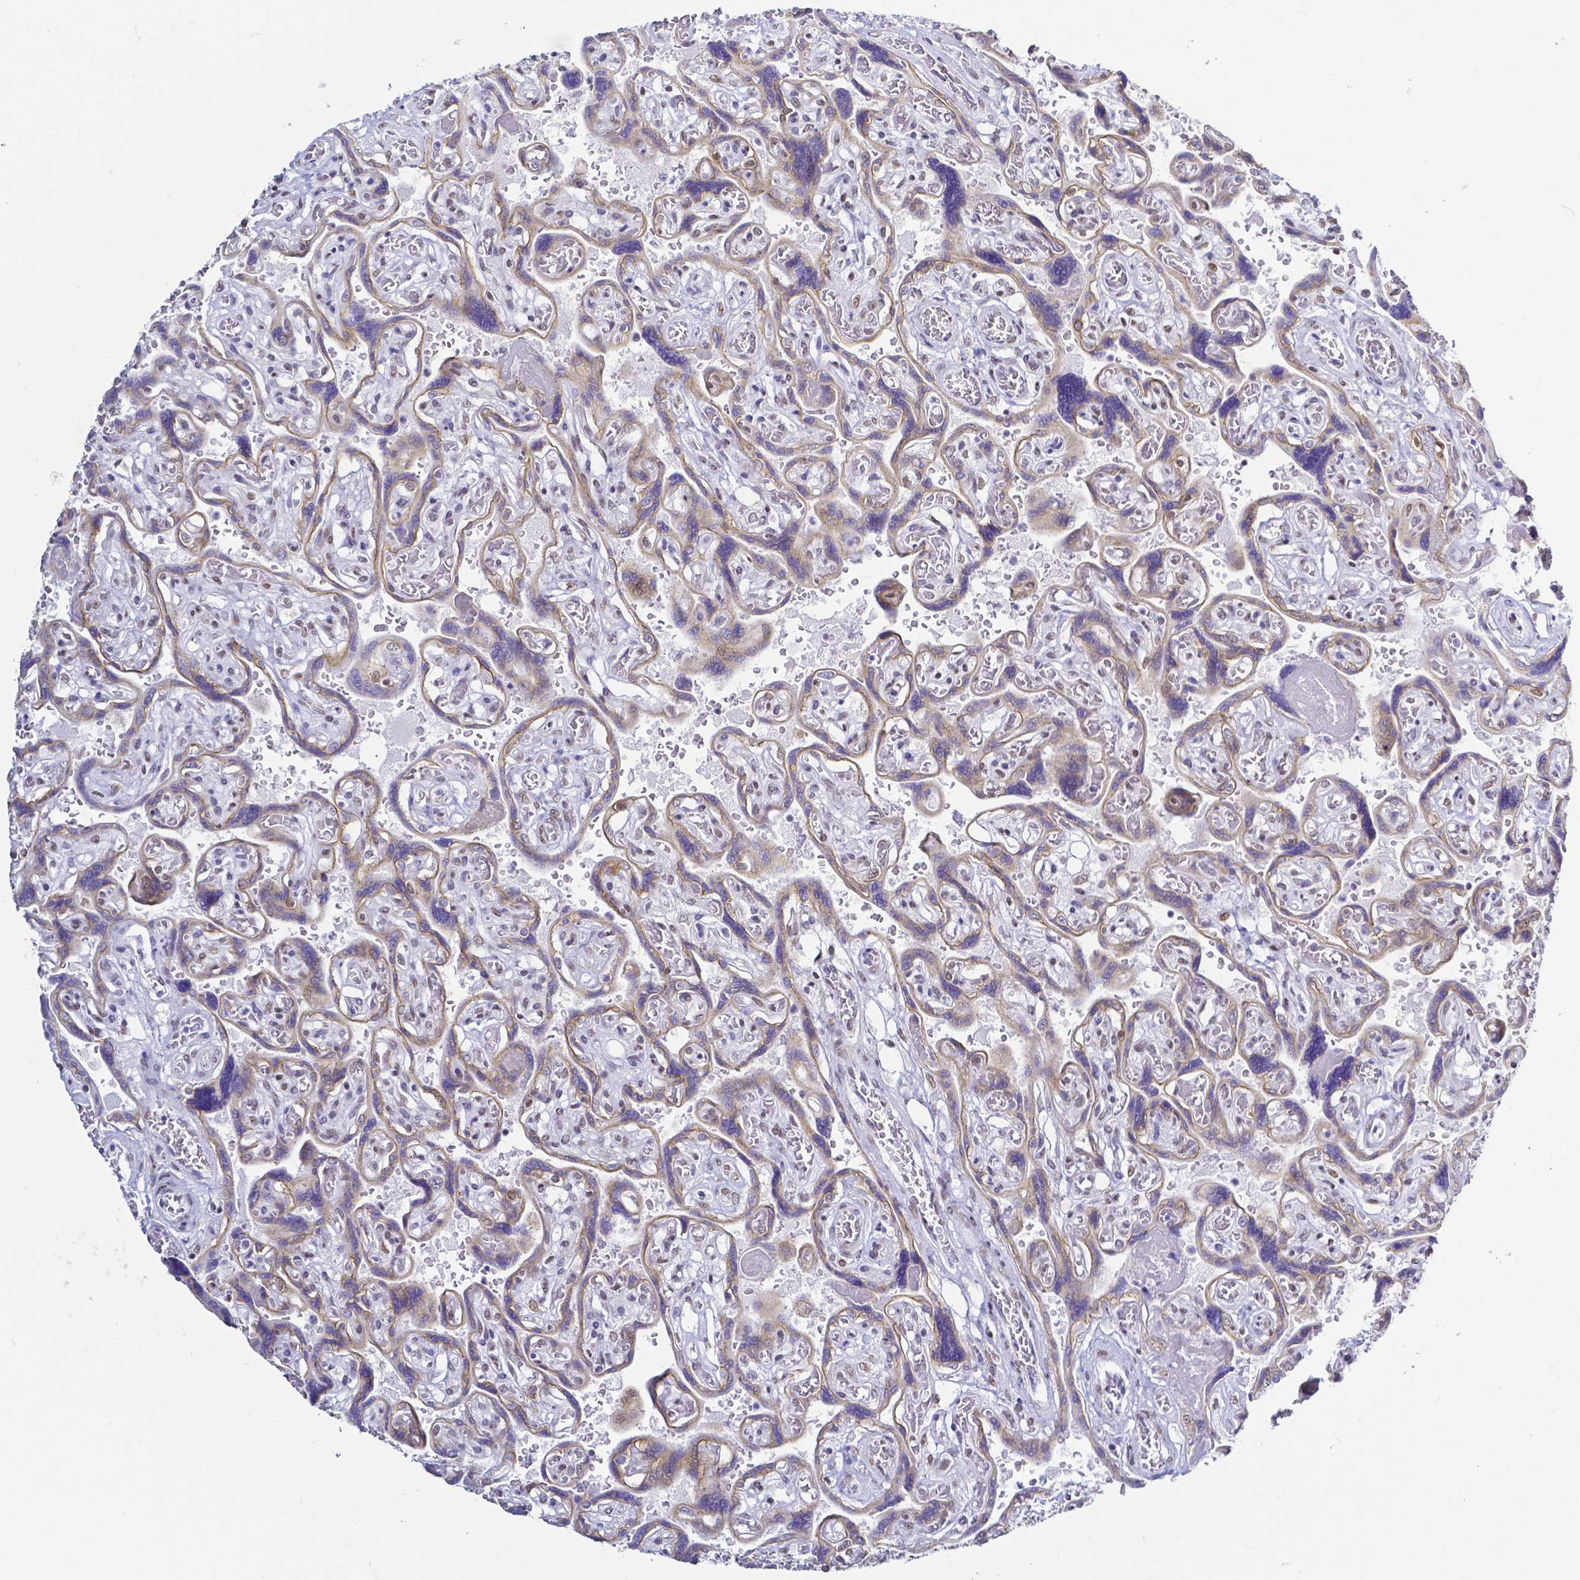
{"staining": {"intensity": "weak", "quantity": "<25%", "location": "nuclear"}, "tissue": "placenta", "cell_type": "Decidual cells", "image_type": "normal", "snomed": [{"axis": "morphology", "description": "Normal tissue, NOS"}, {"axis": "topography", "description": "Placenta"}], "caption": "Immunohistochemical staining of normal placenta demonstrates no significant expression in decidual cells.", "gene": "FAM83G", "patient": {"sex": "female", "age": 32}}